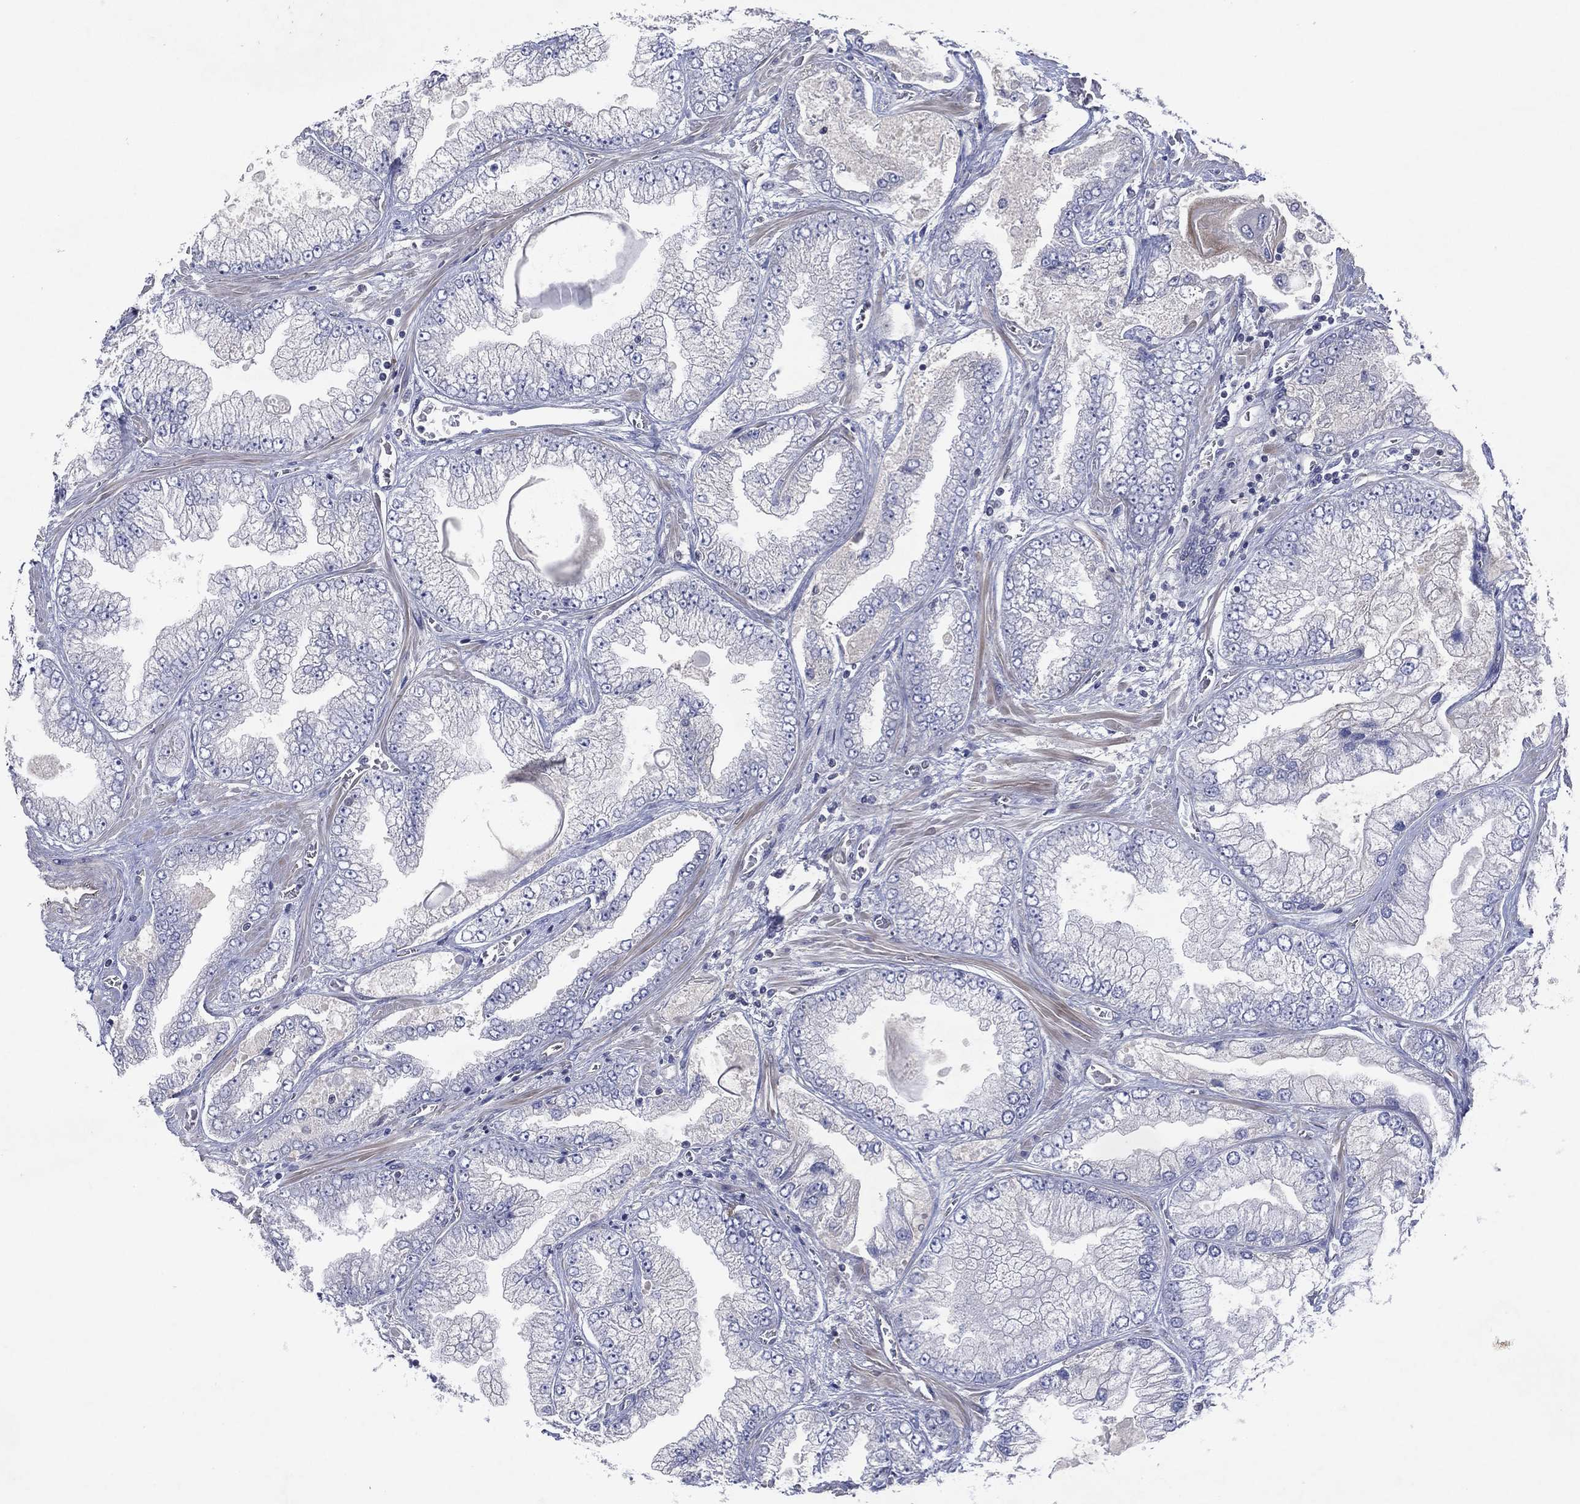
{"staining": {"intensity": "negative", "quantity": "none", "location": "none"}, "tissue": "prostate cancer", "cell_type": "Tumor cells", "image_type": "cancer", "snomed": [{"axis": "morphology", "description": "Adenocarcinoma, Low grade"}, {"axis": "topography", "description": "Prostate"}], "caption": "Tumor cells show no significant protein expression in prostate low-grade adenocarcinoma.", "gene": "FLI1", "patient": {"sex": "male", "age": 57}}